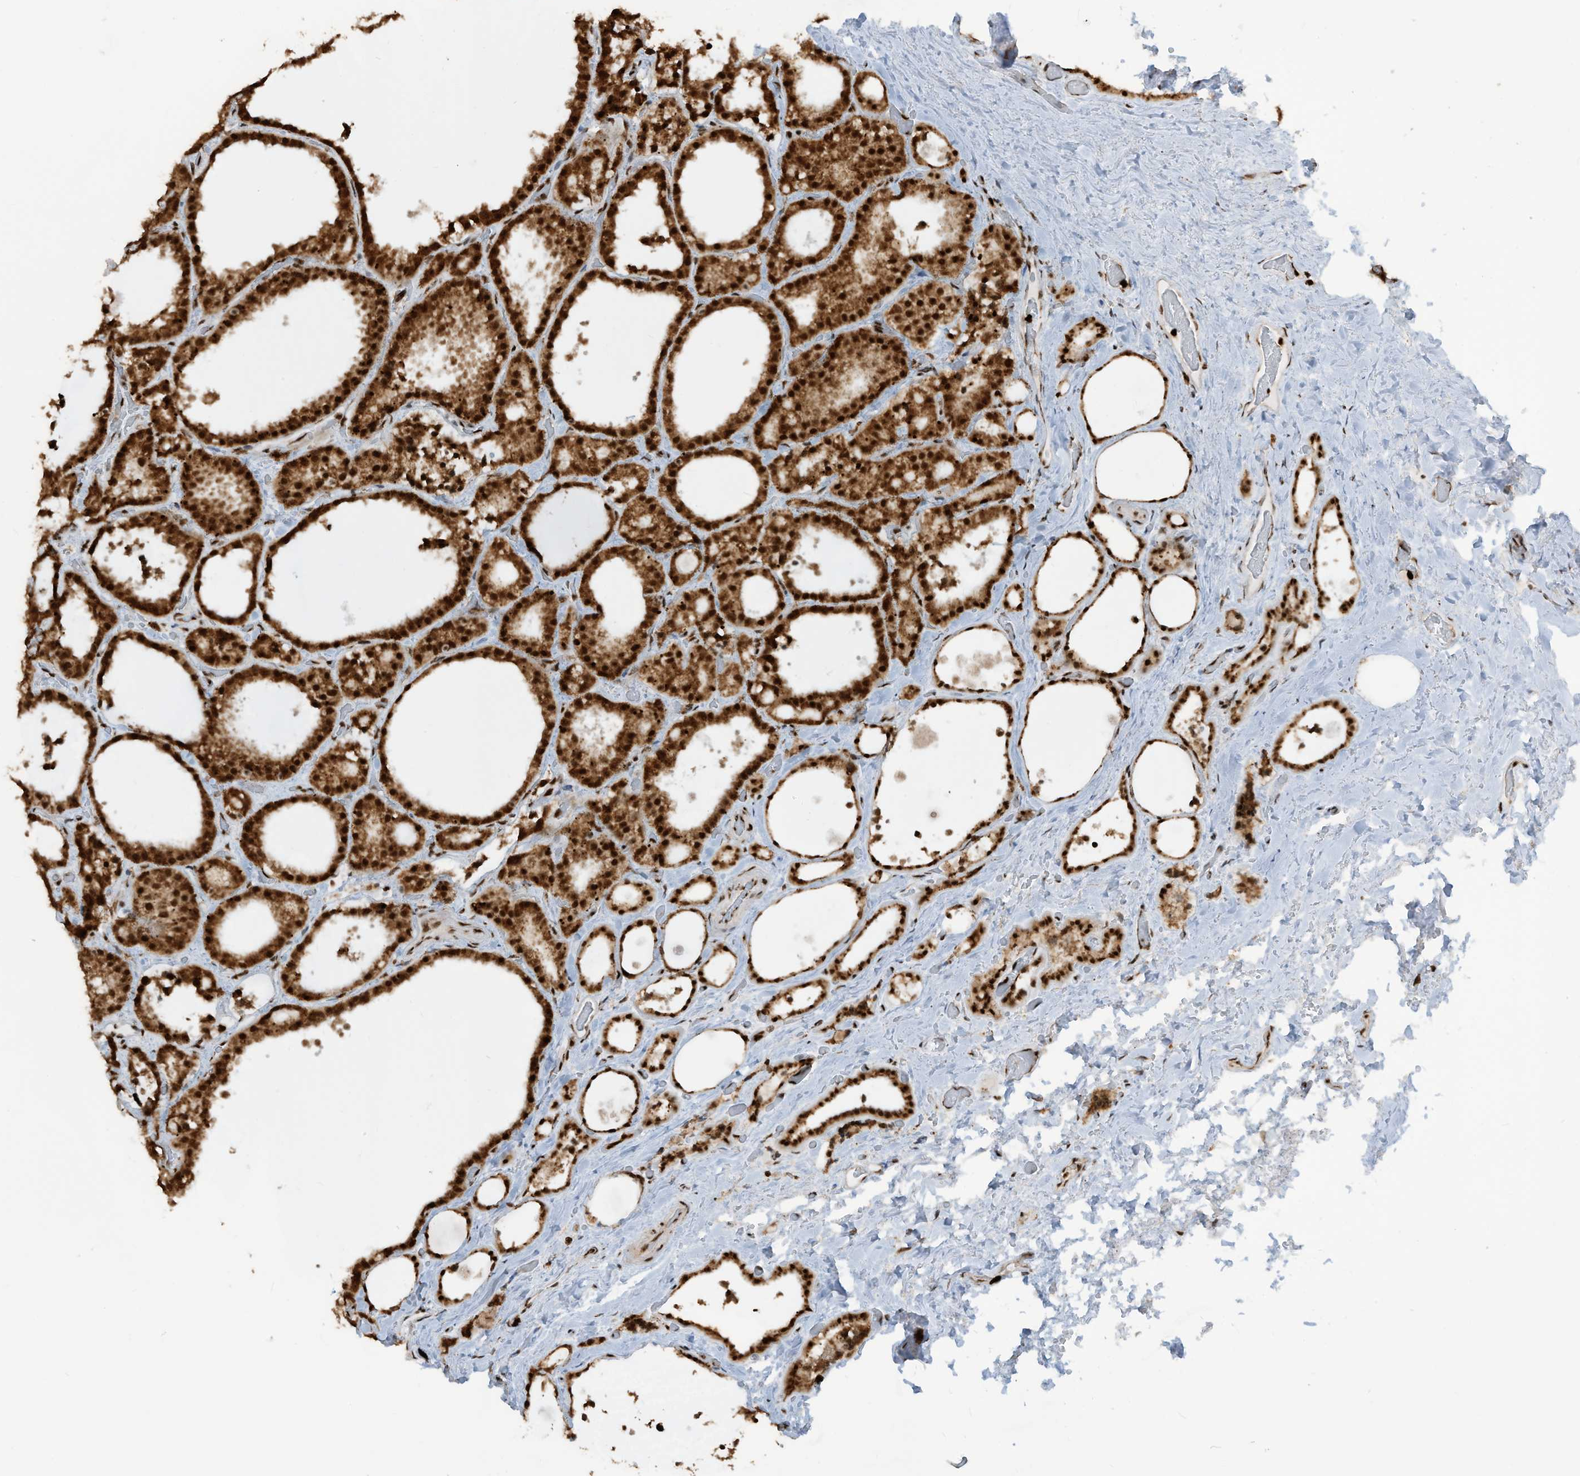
{"staining": {"intensity": "strong", "quantity": ">75%", "location": "cytoplasmic/membranous,nuclear"}, "tissue": "thyroid cancer", "cell_type": "Tumor cells", "image_type": "cancer", "snomed": [{"axis": "morphology", "description": "Papillary adenocarcinoma, NOS"}, {"axis": "topography", "description": "Thyroid gland"}], "caption": "Brown immunohistochemical staining in thyroid cancer reveals strong cytoplasmic/membranous and nuclear staining in approximately >75% of tumor cells.", "gene": "LBH", "patient": {"sex": "male", "age": 77}}